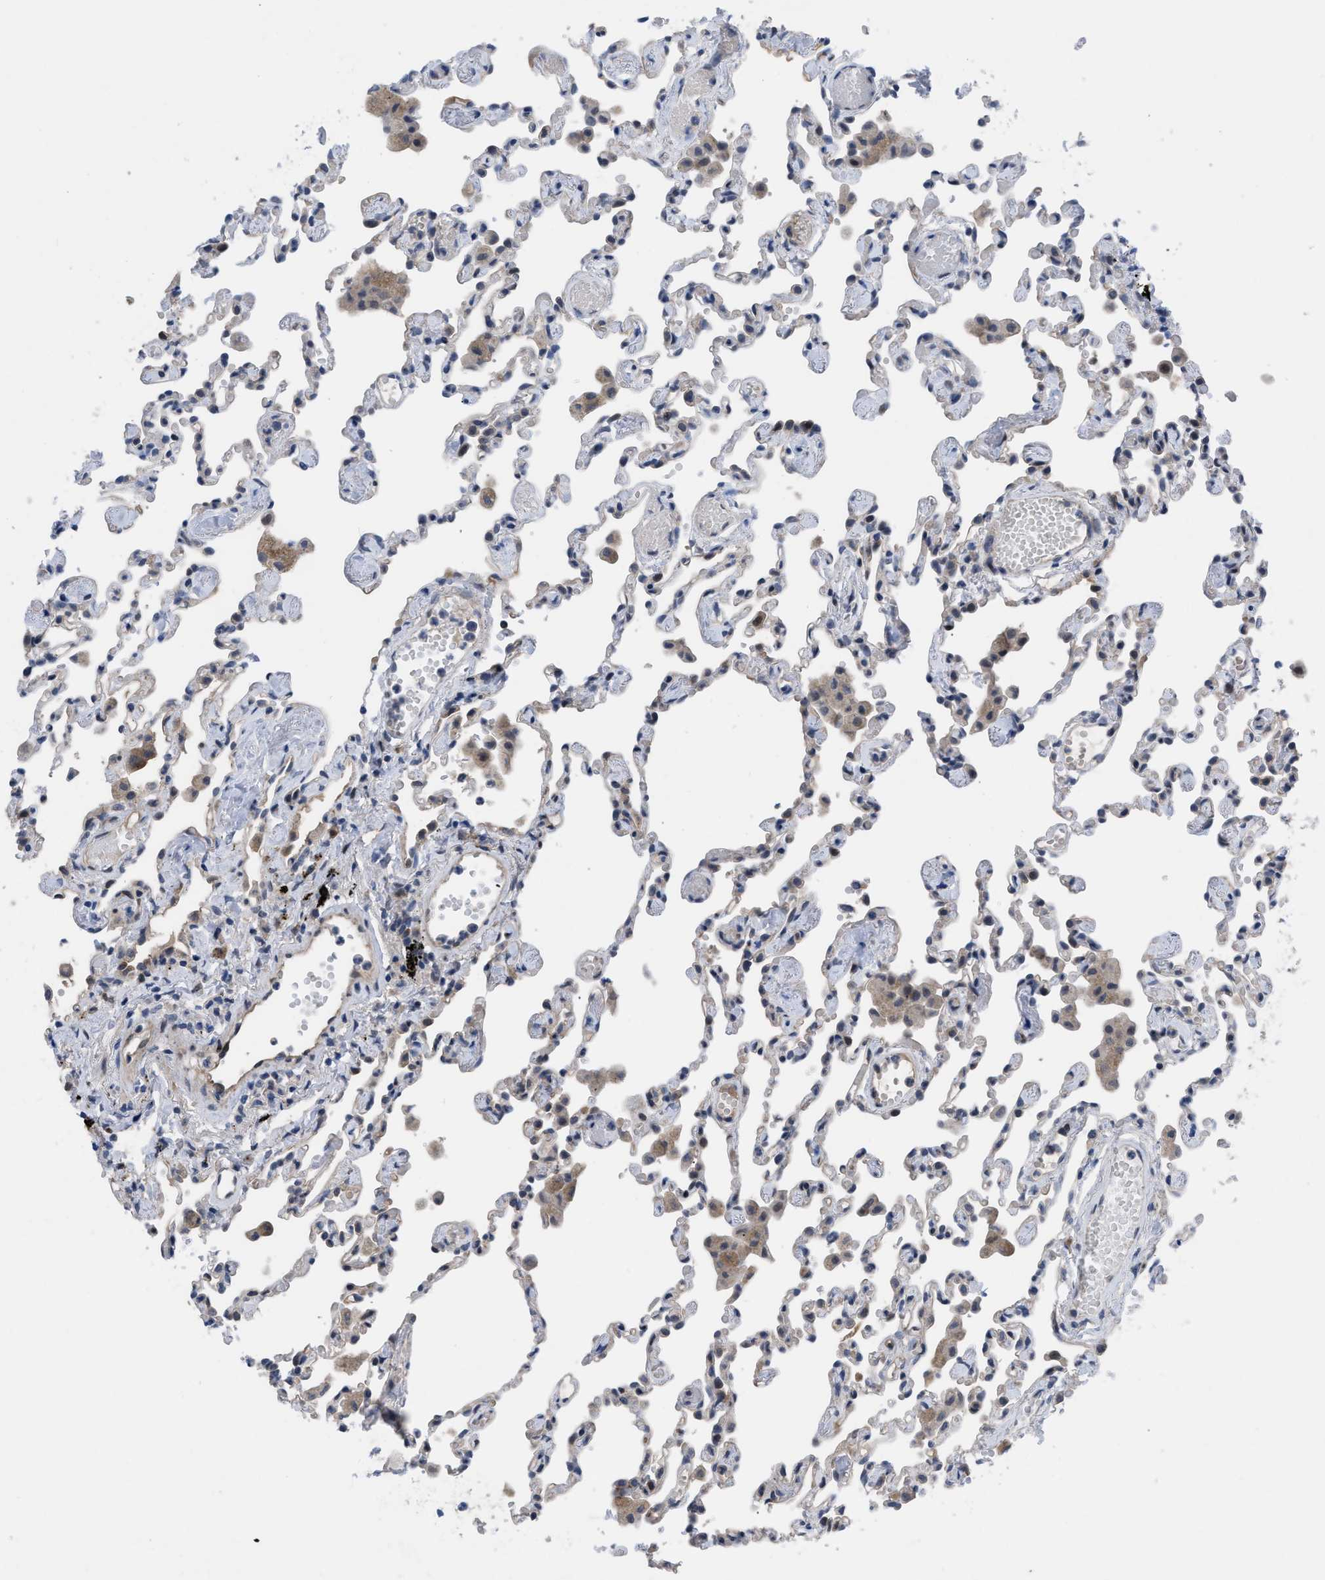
{"staining": {"intensity": "negative", "quantity": "none", "location": "none"}, "tissue": "lung", "cell_type": "Alveolar cells", "image_type": "normal", "snomed": [{"axis": "morphology", "description": "Normal tissue, NOS"}, {"axis": "topography", "description": "Bronchus"}, {"axis": "topography", "description": "Lung"}], "caption": "An immunohistochemistry micrograph of unremarkable lung is shown. There is no staining in alveolar cells of lung. (DAB immunohistochemistry (IHC), high magnification).", "gene": "IL17RE", "patient": {"sex": "female", "age": 49}}